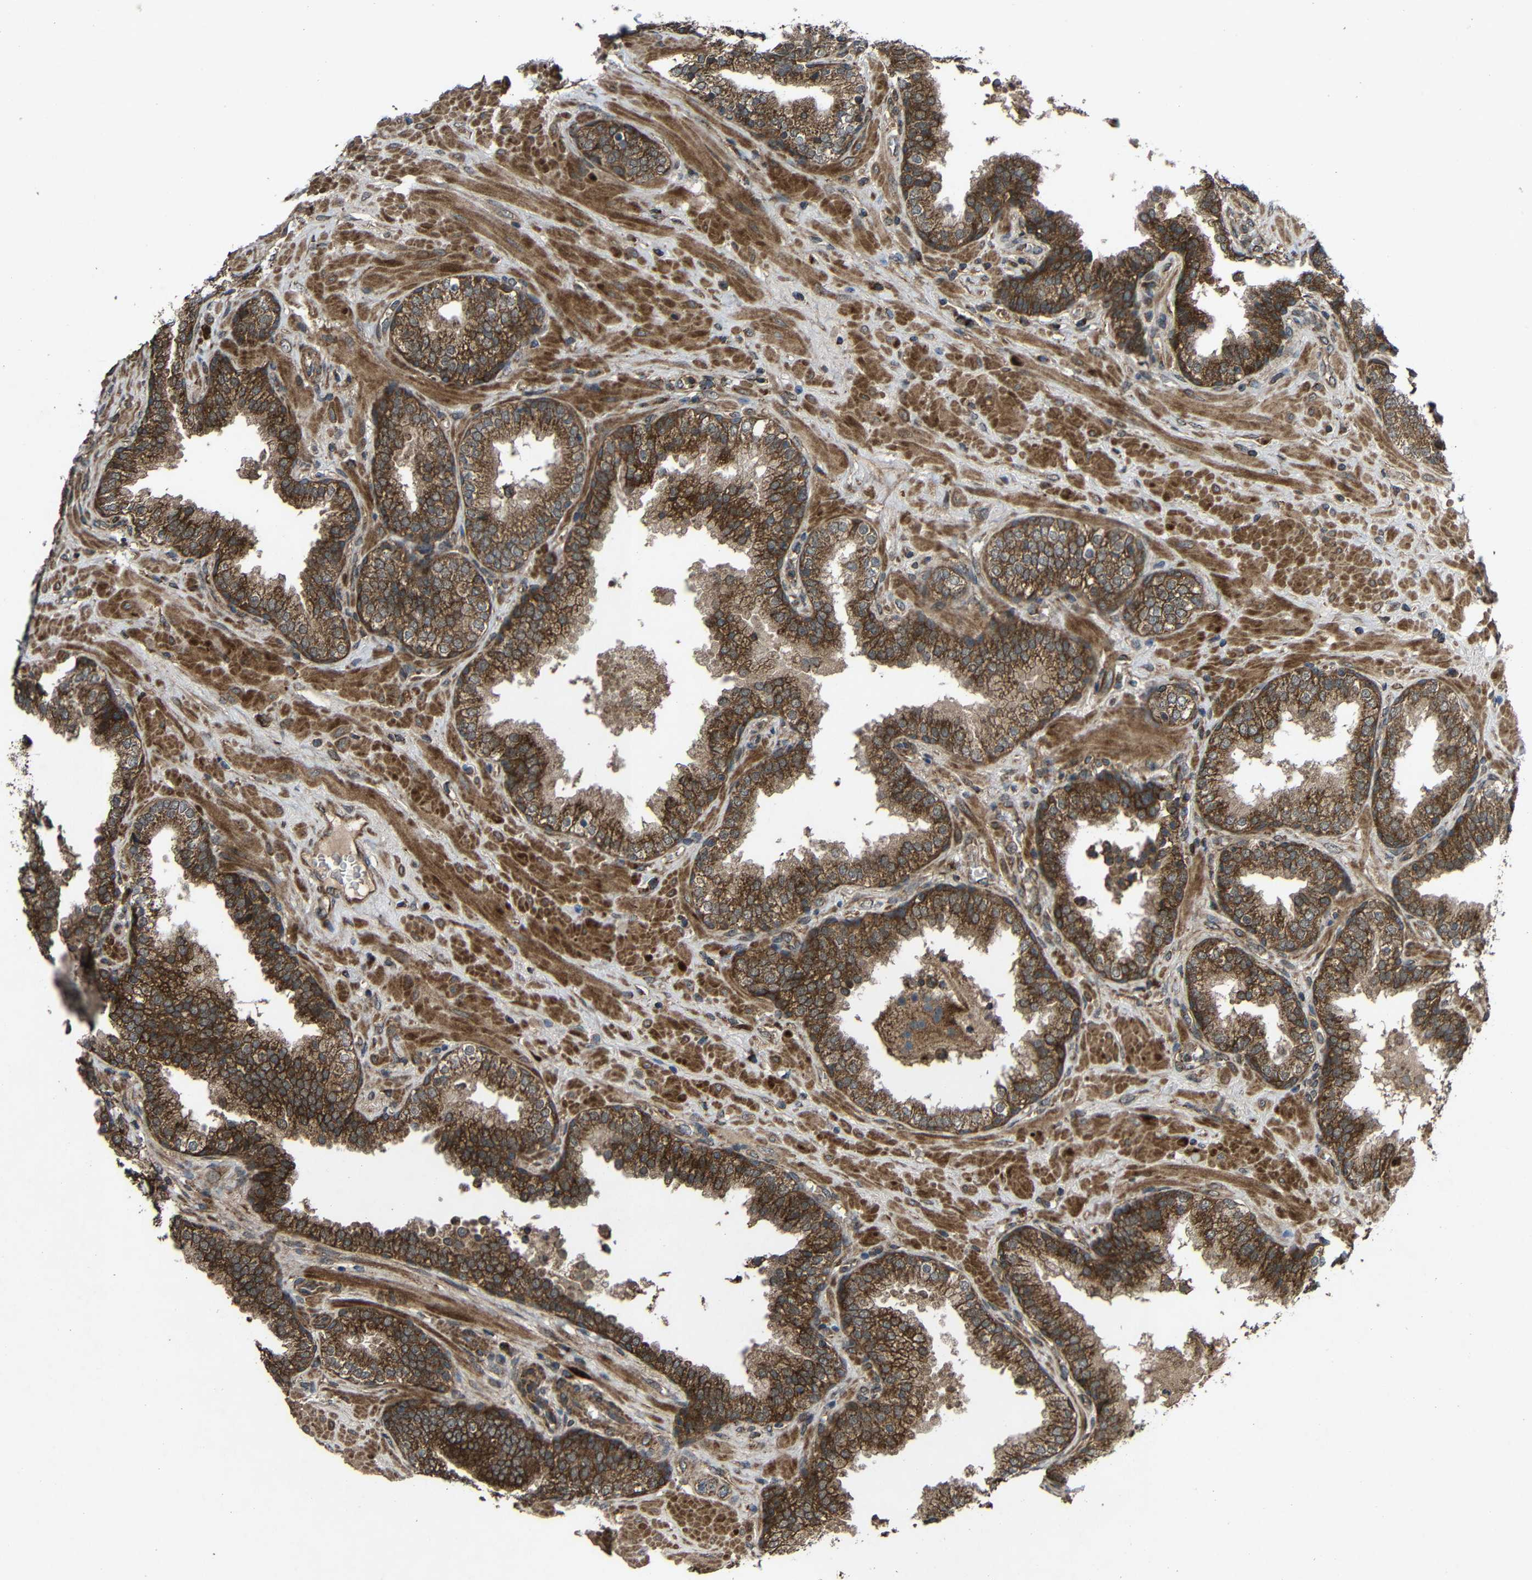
{"staining": {"intensity": "strong", "quantity": ">75%", "location": "cytoplasmic/membranous"}, "tissue": "prostate", "cell_type": "Glandular cells", "image_type": "normal", "snomed": [{"axis": "morphology", "description": "Normal tissue, NOS"}, {"axis": "topography", "description": "Prostate"}], "caption": "Immunohistochemistry of unremarkable prostate shows high levels of strong cytoplasmic/membranous expression in about >75% of glandular cells. (DAB IHC, brown staining for protein, blue staining for nuclei).", "gene": "C1GALT1", "patient": {"sex": "male", "age": 51}}